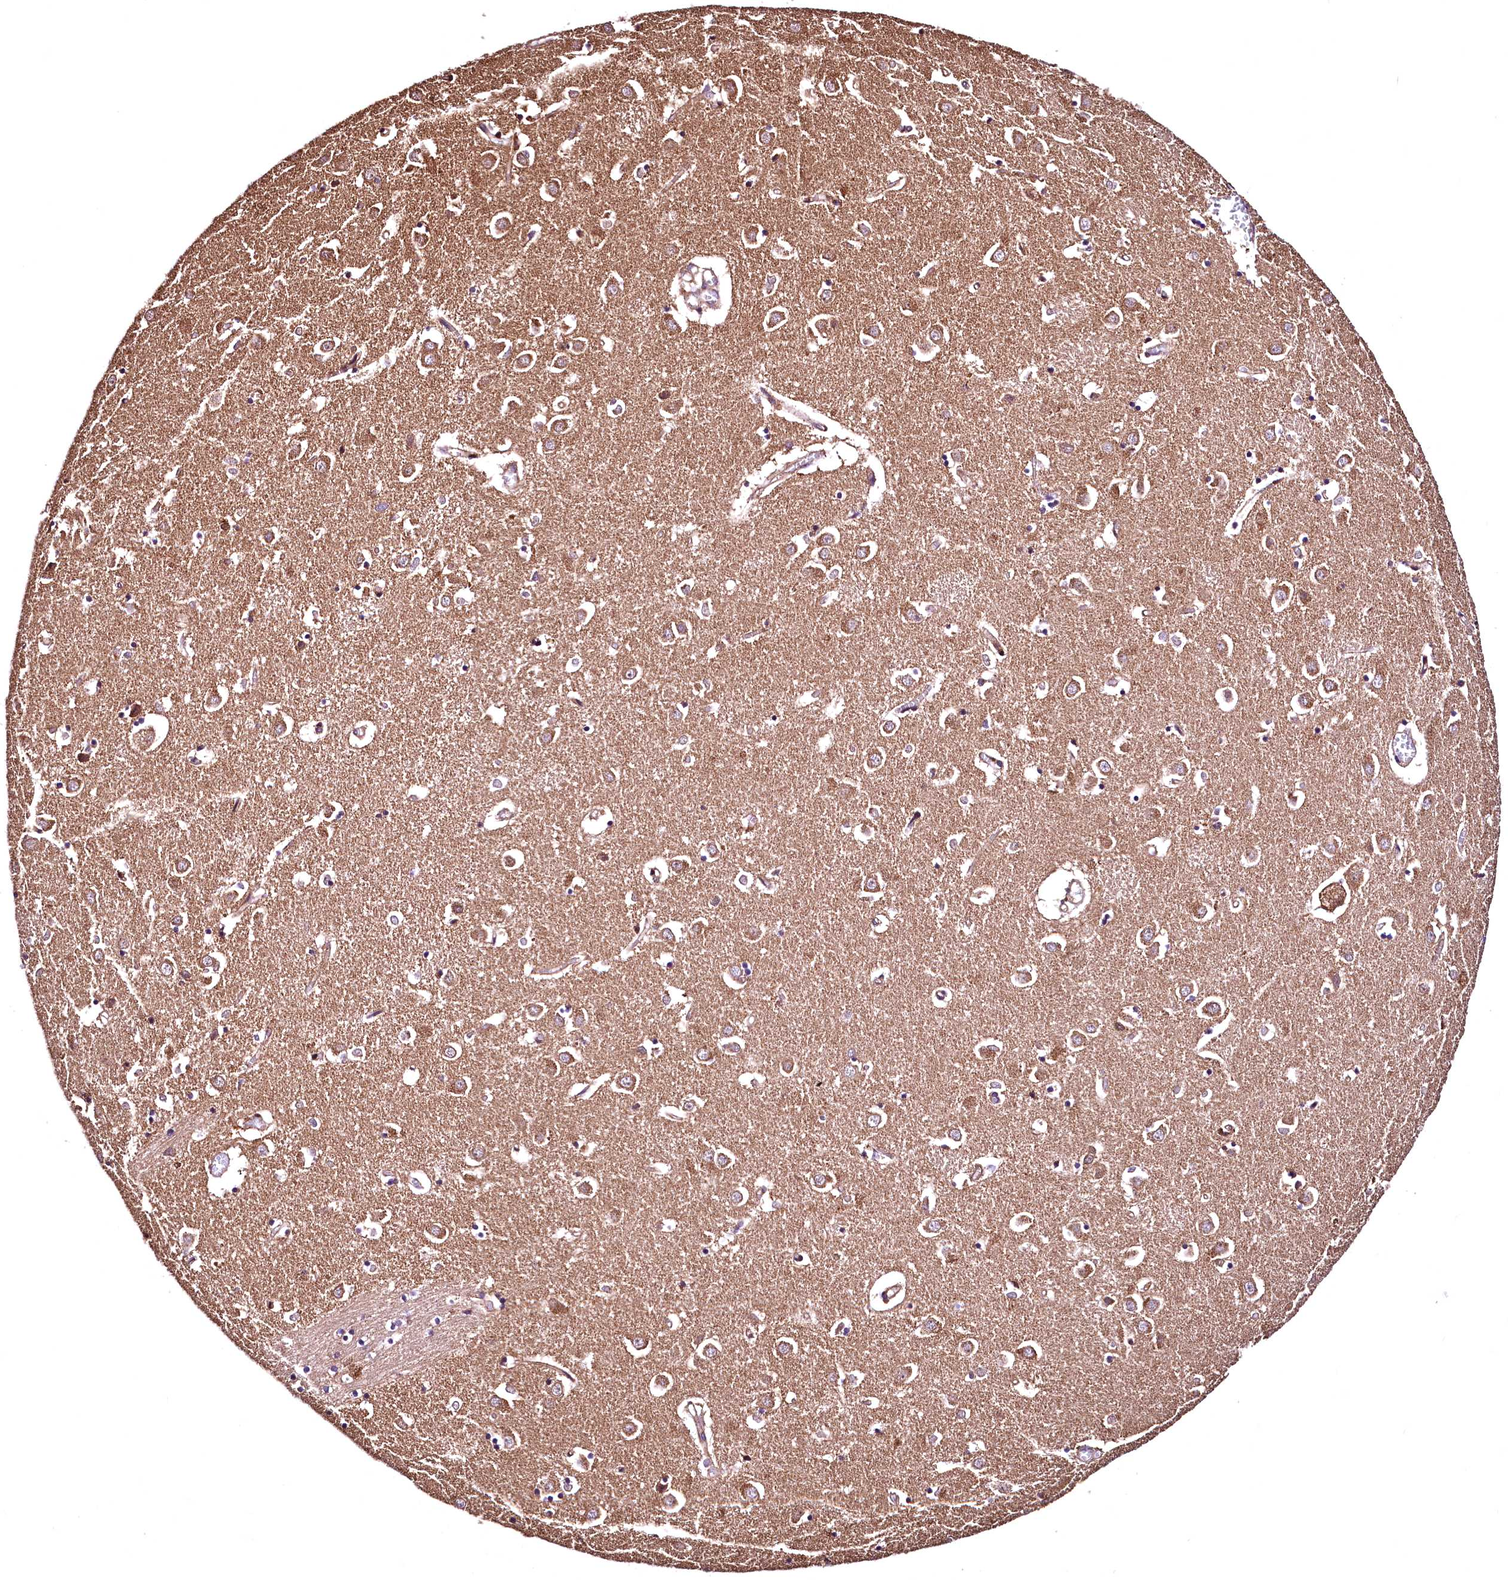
{"staining": {"intensity": "moderate", "quantity": "25%-75%", "location": "cytoplasmic/membranous"}, "tissue": "caudate", "cell_type": "Glial cells", "image_type": "normal", "snomed": [{"axis": "morphology", "description": "Normal tissue, NOS"}, {"axis": "topography", "description": "Lateral ventricle wall"}], "caption": "Brown immunohistochemical staining in unremarkable caudate demonstrates moderate cytoplasmic/membranous expression in about 25%-75% of glial cells. Using DAB (brown) and hematoxylin (blue) stains, captured at high magnification using brightfield microscopy.", "gene": "LRSAM1", "patient": {"sex": "male", "age": 70}}